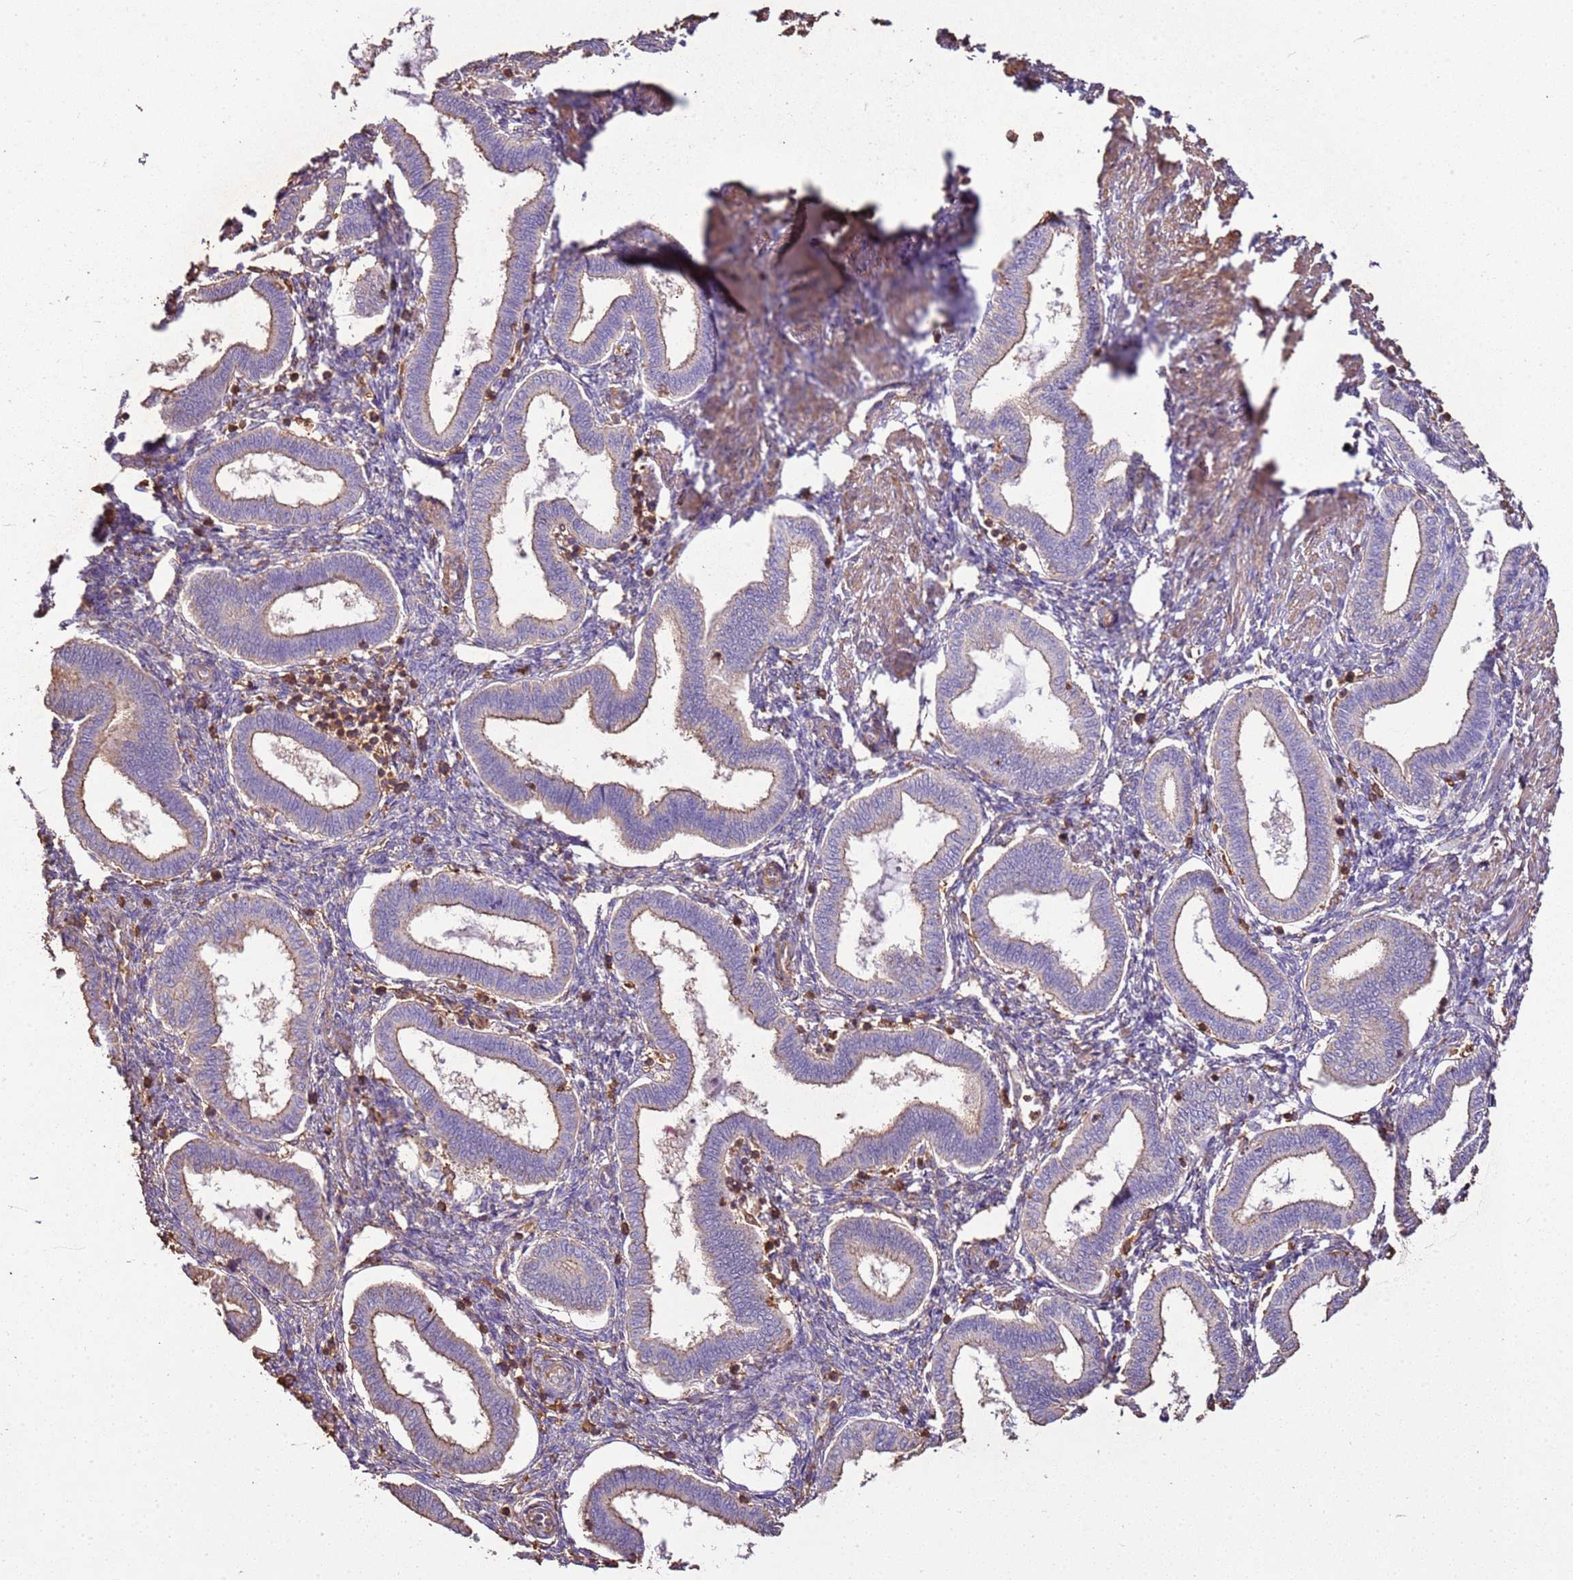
{"staining": {"intensity": "moderate", "quantity": "25%-75%", "location": "cytoplasmic/membranous"}, "tissue": "endometrium", "cell_type": "Cells in endometrial stroma", "image_type": "normal", "snomed": [{"axis": "morphology", "description": "Normal tissue, NOS"}, {"axis": "topography", "description": "Endometrium"}], "caption": "A medium amount of moderate cytoplasmic/membranous expression is seen in approximately 25%-75% of cells in endometrial stroma in unremarkable endometrium.", "gene": "ARL10", "patient": {"sex": "female", "age": 24}}